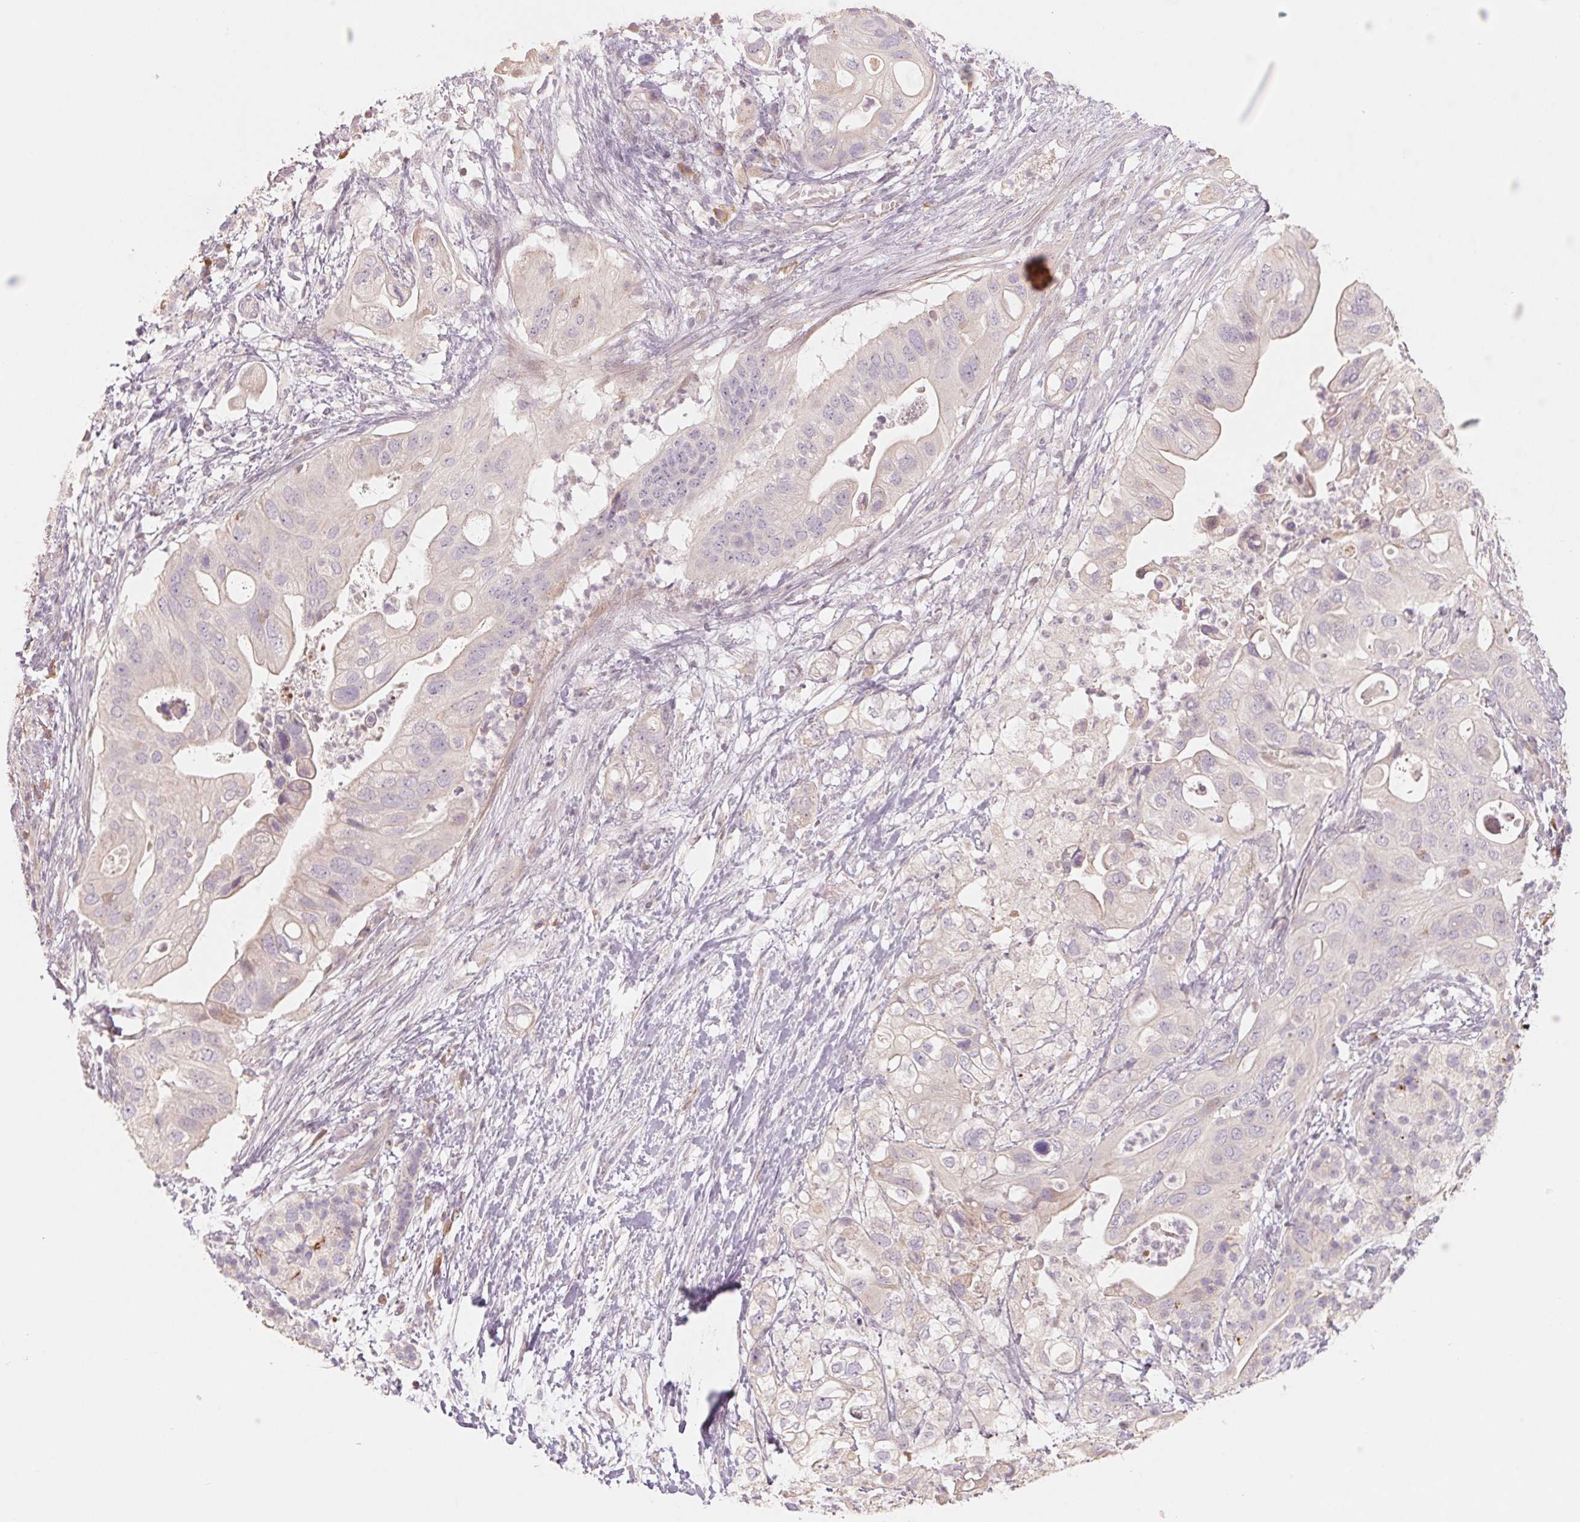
{"staining": {"intensity": "negative", "quantity": "none", "location": "none"}, "tissue": "pancreatic cancer", "cell_type": "Tumor cells", "image_type": "cancer", "snomed": [{"axis": "morphology", "description": "Adenocarcinoma, NOS"}, {"axis": "topography", "description": "Pancreas"}], "caption": "The immunohistochemistry image has no significant positivity in tumor cells of pancreatic cancer (adenocarcinoma) tissue.", "gene": "DENND2C", "patient": {"sex": "female", "age": 72}}